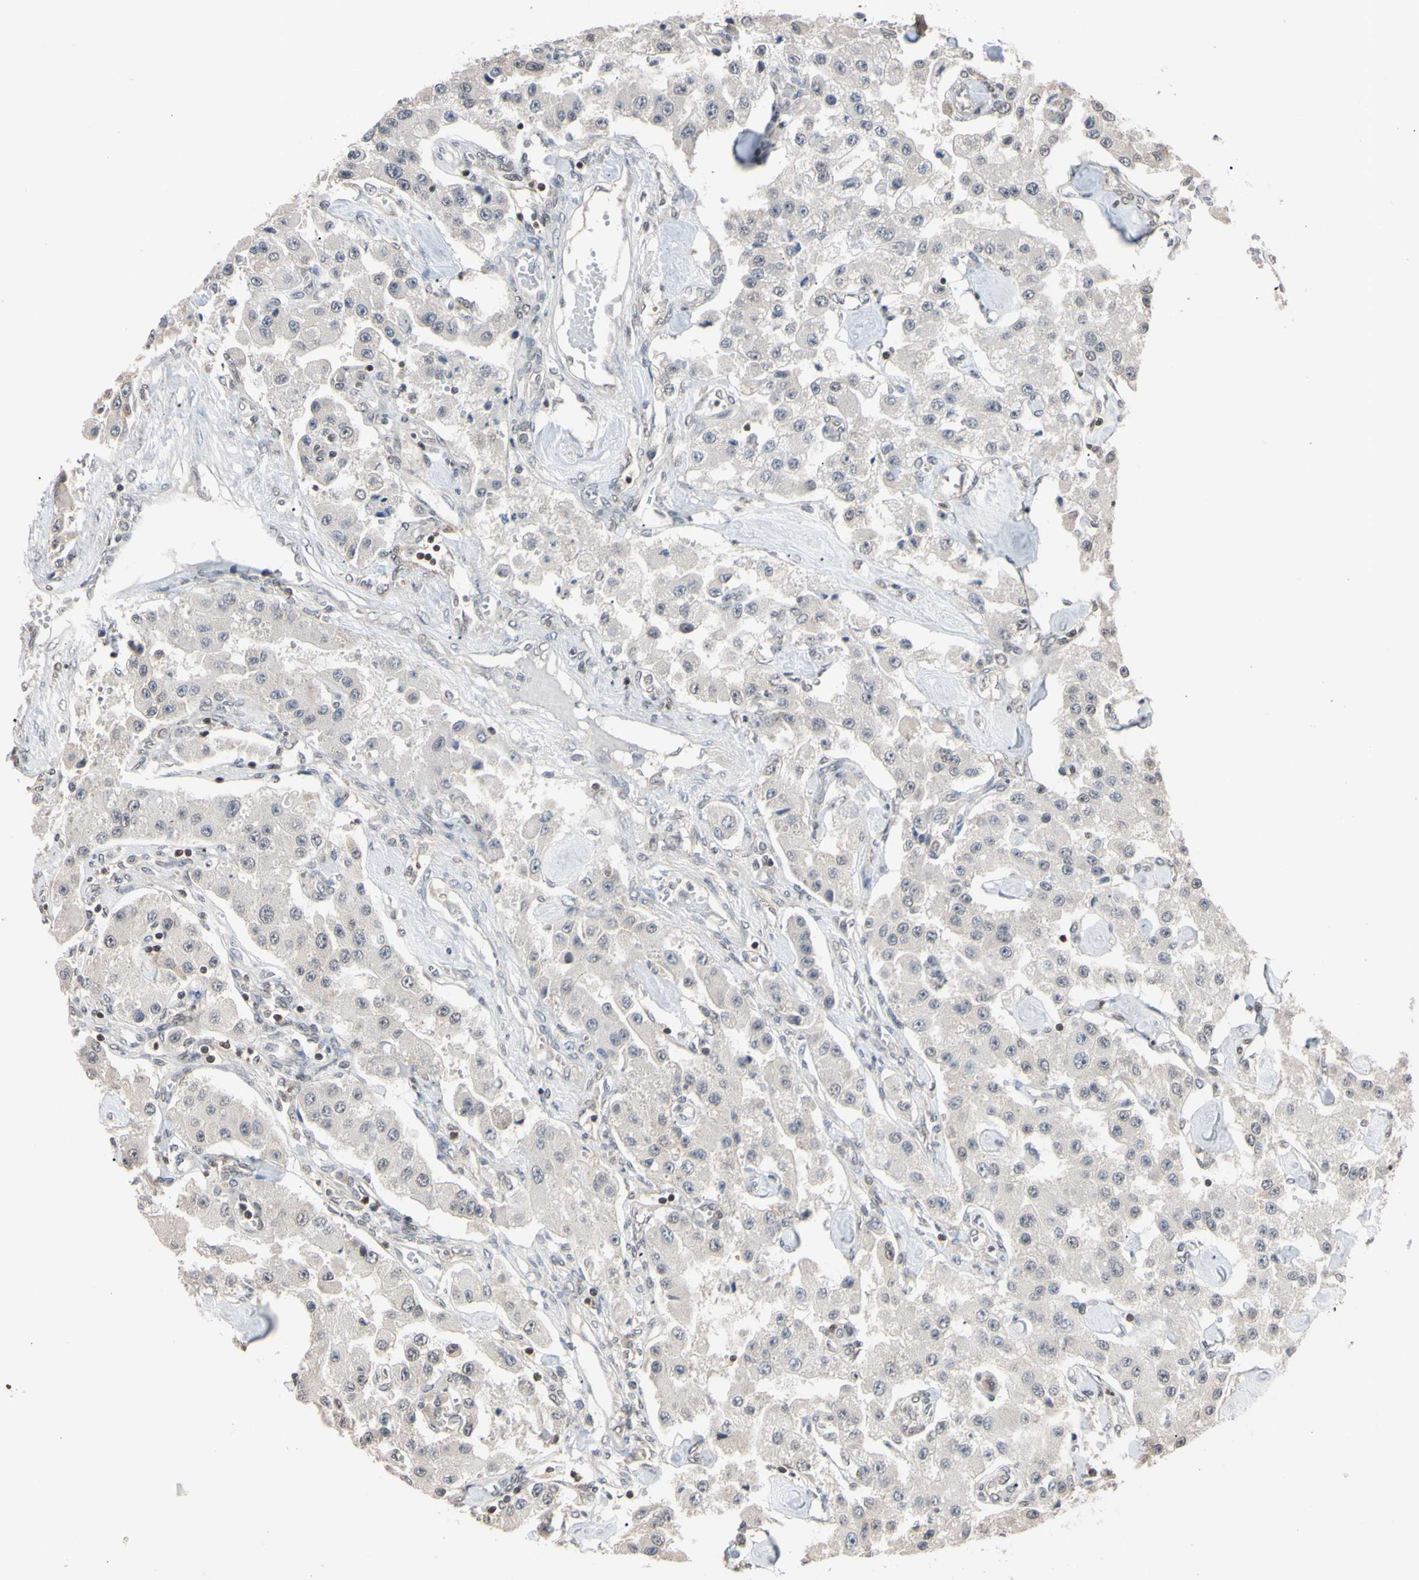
{"staining": {"intensity": "negative", "quantity": "none", "location": "none"}, "tissue": "carcinoid", "cell_type": "Tumor cells", "image_type": "cancer", "snomed": [{"axis": "morphology", "description": "Carcinoid, malignant, NOS"}, {"axis": "topography", "description": "Pancreas"}], "caption": "High magnification brightfield microscopy of carcinoid stained with DAB (3,3'-diaminobenzidine) (brown) and counterstained with hematoxylin (blue): tumor cells show no significant staining.", "gene": "UBE2I", "patient": {"sex": "male", "age": 41}}